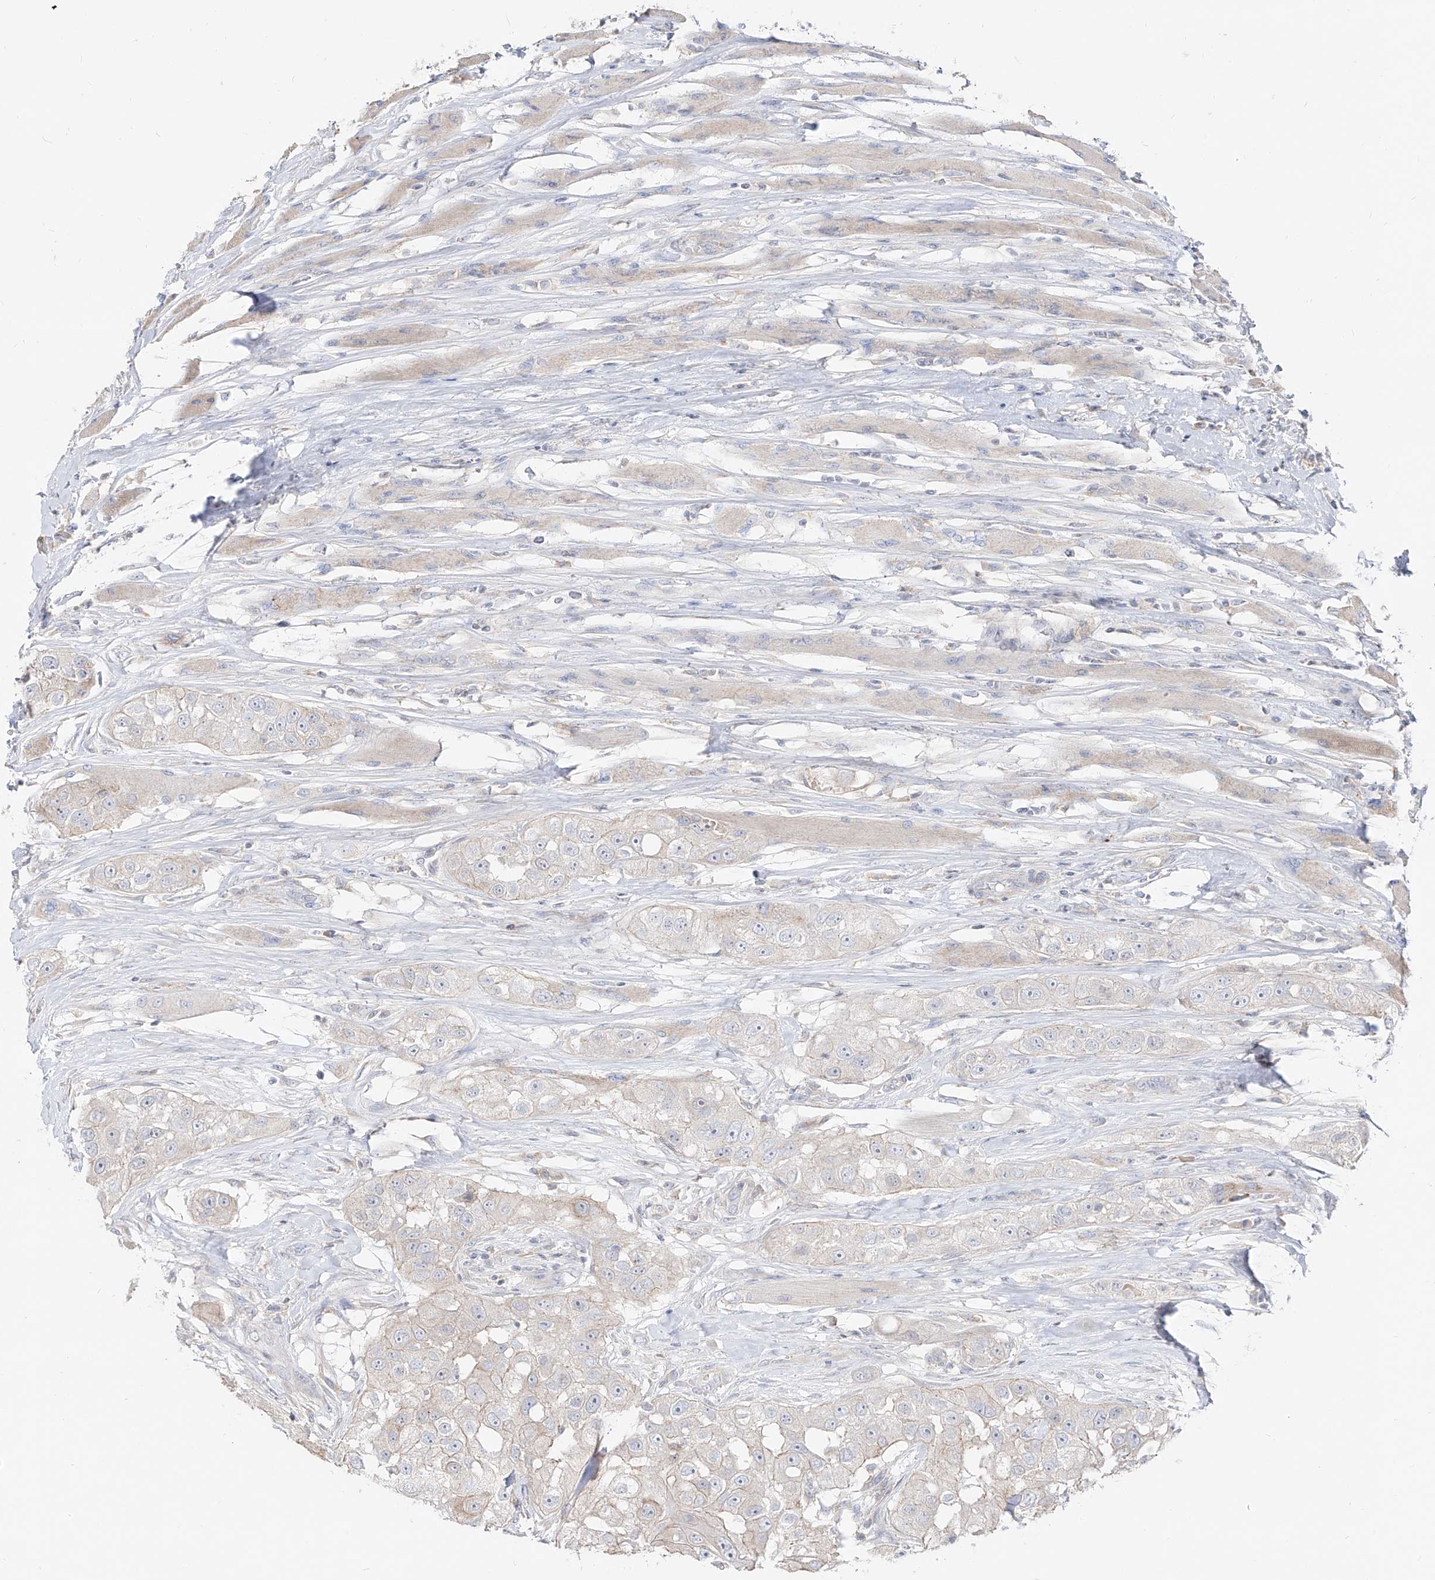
{"staining": {"intensity": "weak", "quantity": "<25%", "location": "cytoplasmic/membranous"}, "tissue": "head and neck cancer", "cell_type": "Tumor cells", "image_type": "cancer", "snomed": [{"axis": "morphology", "description": "Normal tissue, NOS"}, {"axis": "morphology", "description": "Squamous cell carcinoma, NOS"}, {"axis": "topography", "description": "Skeletal muscle"}, {"axis": "topography", "description": "Head-Neck"}], "caption": "IHC photomicrograph of neoplastic tissue: squamous cell carcinoma (head and neck) stained with DAB displays no significant protein expression in tumor cells.", "gene": "RBFOX3", "patient": {"sex": "male", "age": 51}}